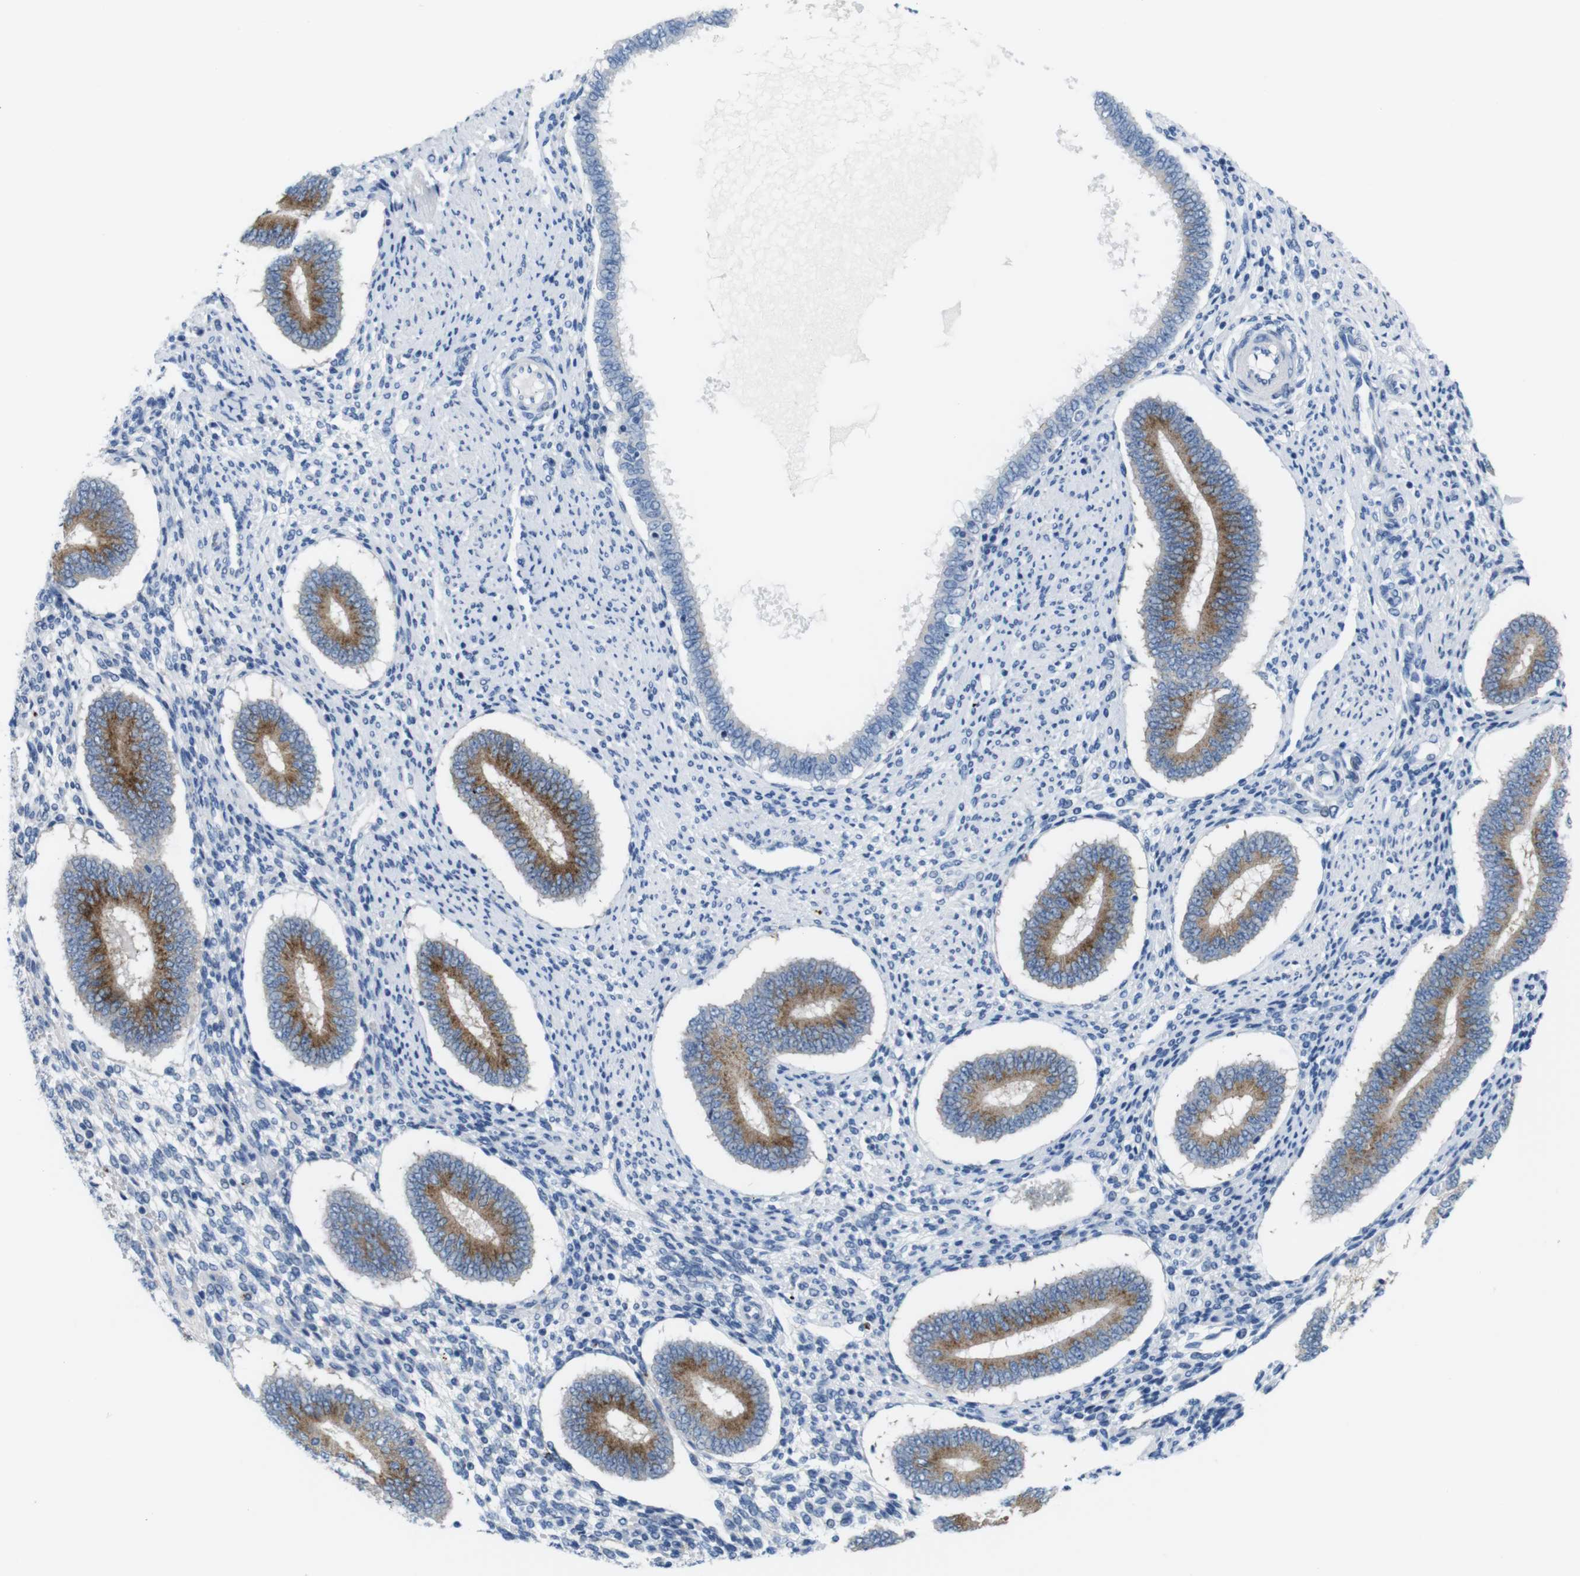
{"staining": {"intensity": "negative", "quantity": "none", "location": "none"}, "tissue": "endometrium", "cell_type": "Cells in endometrial stroma", "image_type": "normal", "snomed": [{"axis": "morphology", "description": "Normal tissue, NOS"}, {"axis": "topography", "description": "Endometrium"}], "caption": "Human endometrium stained for a protein using IHC reveals no staining in cells in endometrial stroma.", "gene": "GOLGA2", "patient": {"sex": "female", "age": 42}}